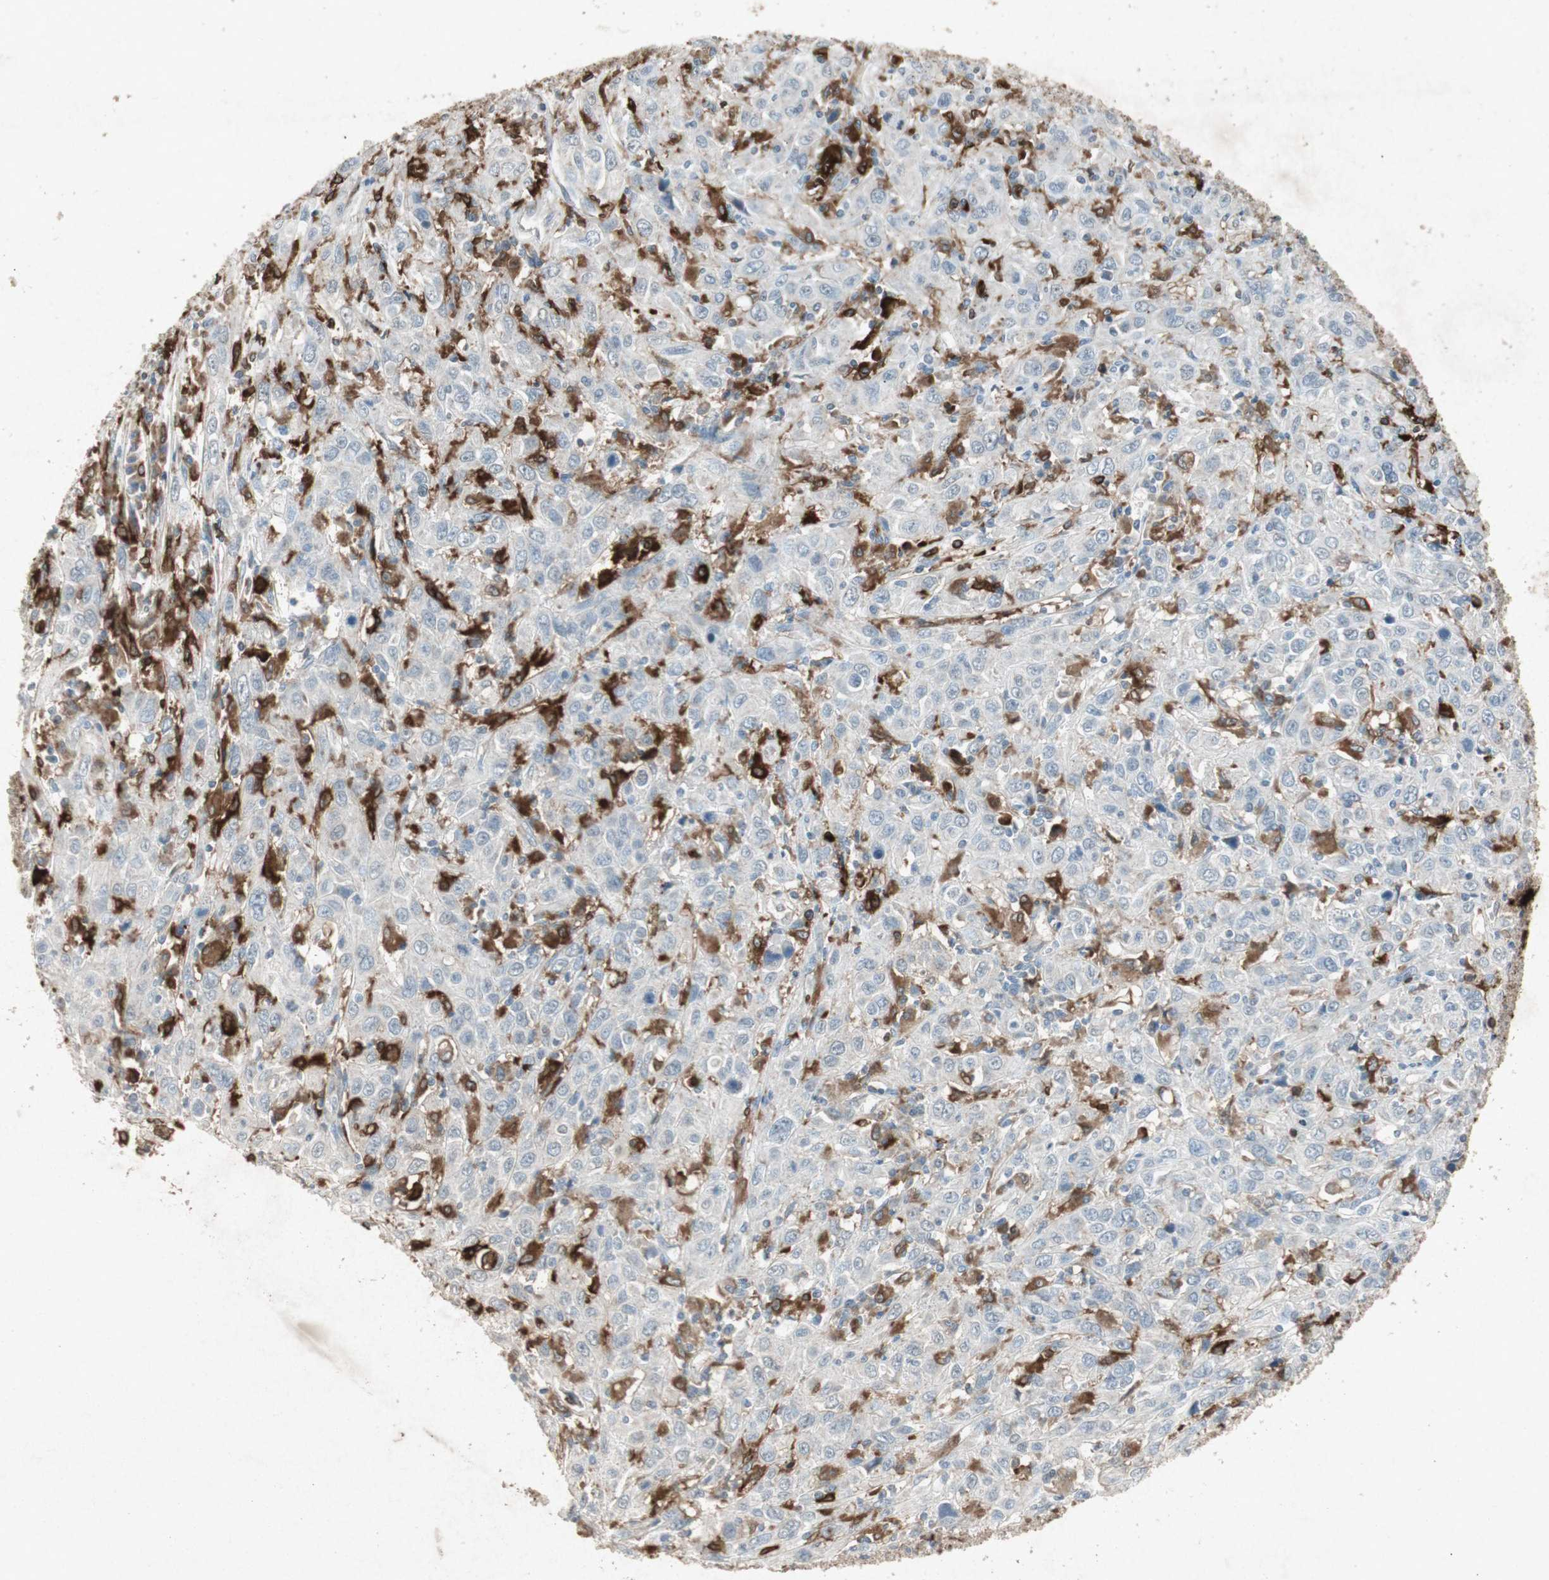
{"staining": {"intensity": "weak", "quantity": "<25%", "location": "cytoplasmic/membranous,nuclear"}, "tissue": "cervical cancer", "cell_type": "Tumor cells", "image_type": "cancer", "snomed": [{"axis": "morphology", "description": "Squamous cell carcinoma, NOS"}, {"axis": "topography", "description": "Cervix"}], "caption": "Image shows no significant protein expression in tumor cells of cervical squamous cell carcinoma. Nuclei are stained in blue.", "gene": "TYROBP", "patient": {"sex": "female", "age": 46}}